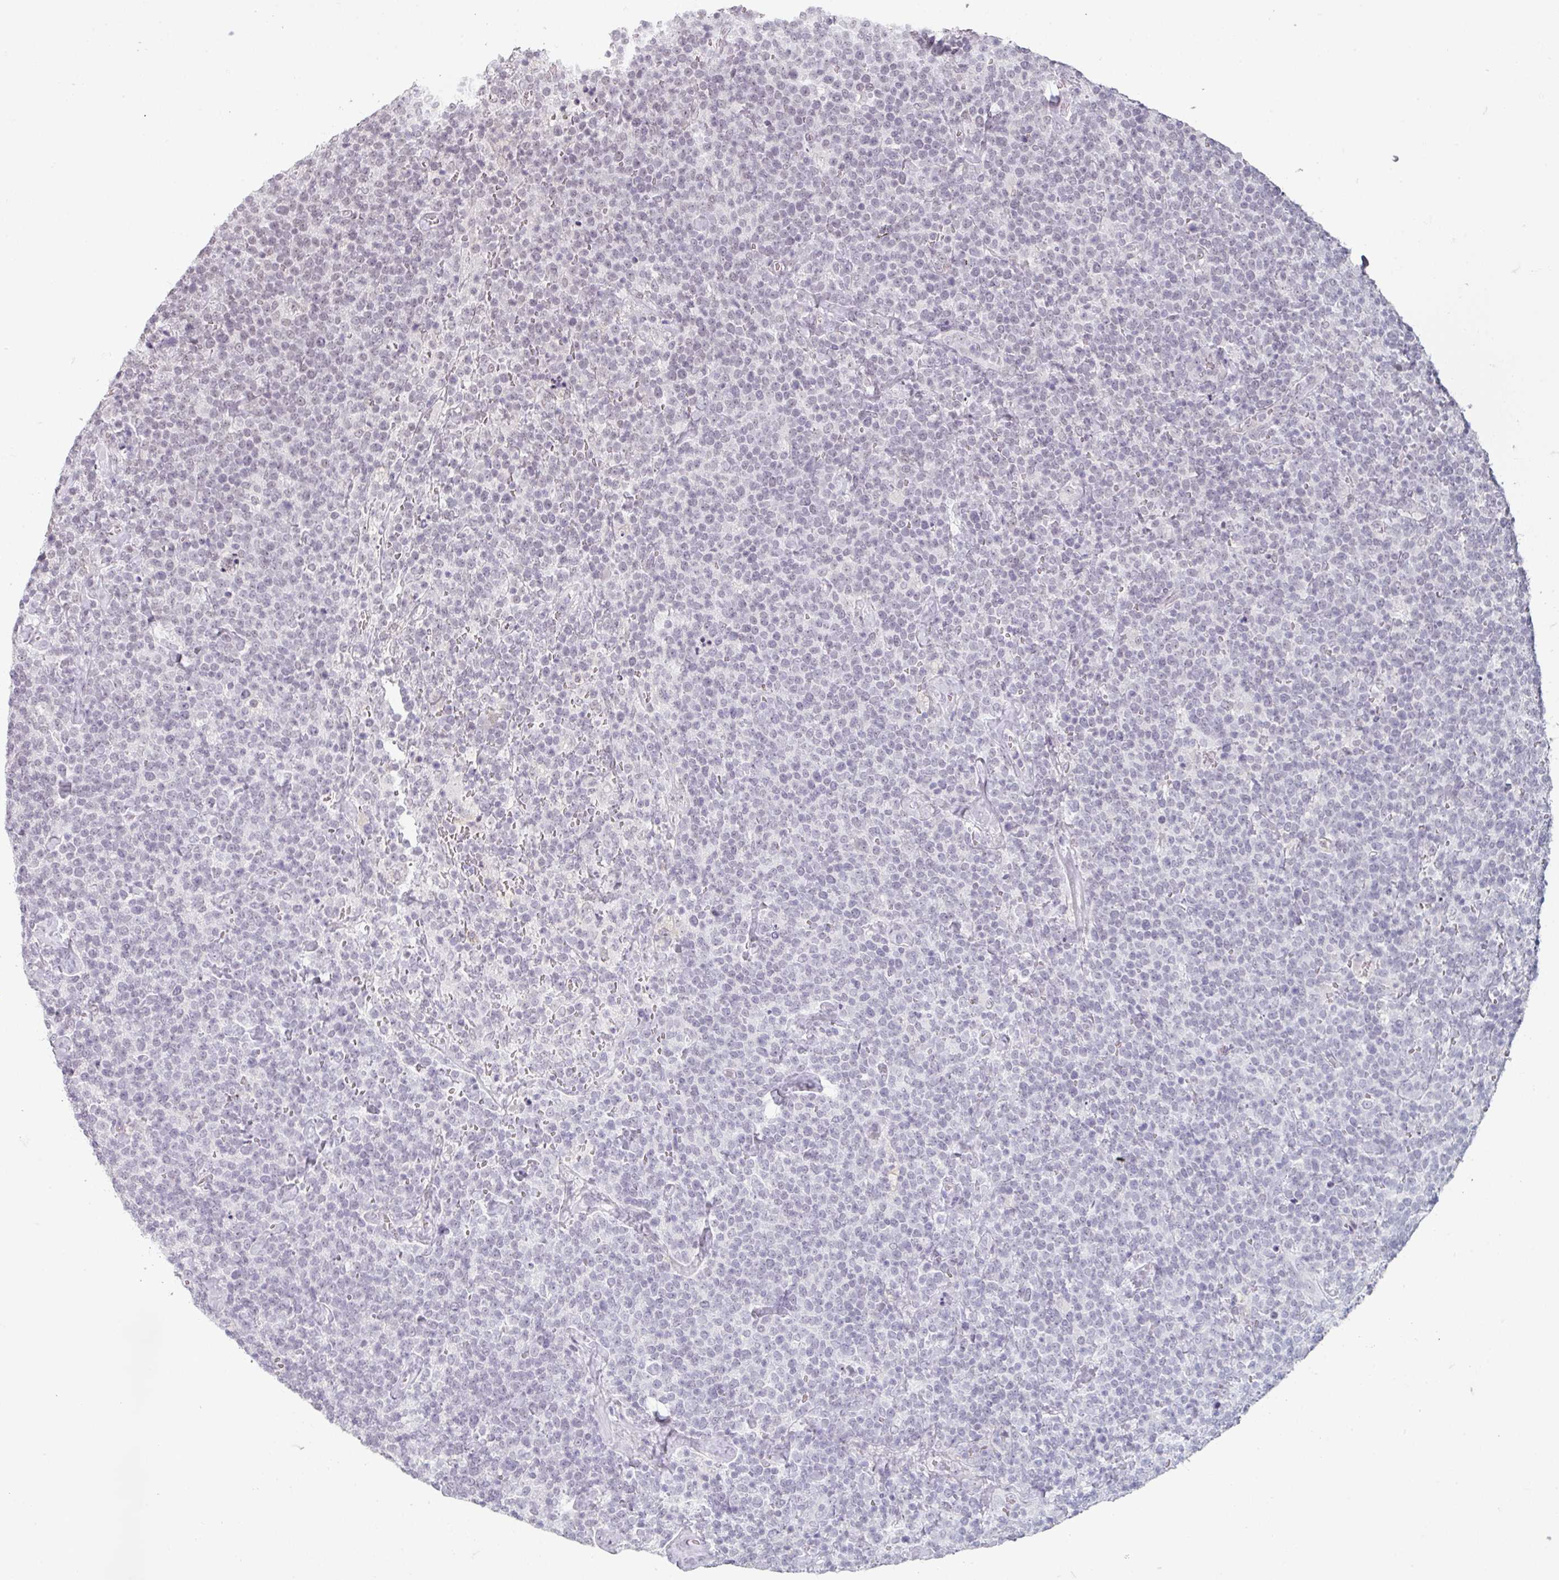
{"staining": {"intensity": "negative", "quantity": "none", "location": "none"}, "tissue": "lymphoma", "cell_type": "Tumor cells", "image_type": "cancer", "snomed": [{"axis": "morphology", "description": "Malignant lymphoma, non-Hodgkin's type, High grade"}, {"axis": "topography", "description": "Lymph node"}], "caption": "Immunohistochemical staining of human lymphoma shows no significant staining in tumor cells.", "gene": "SPRR1A", "patient": {"sex": "male", "age": 61}}